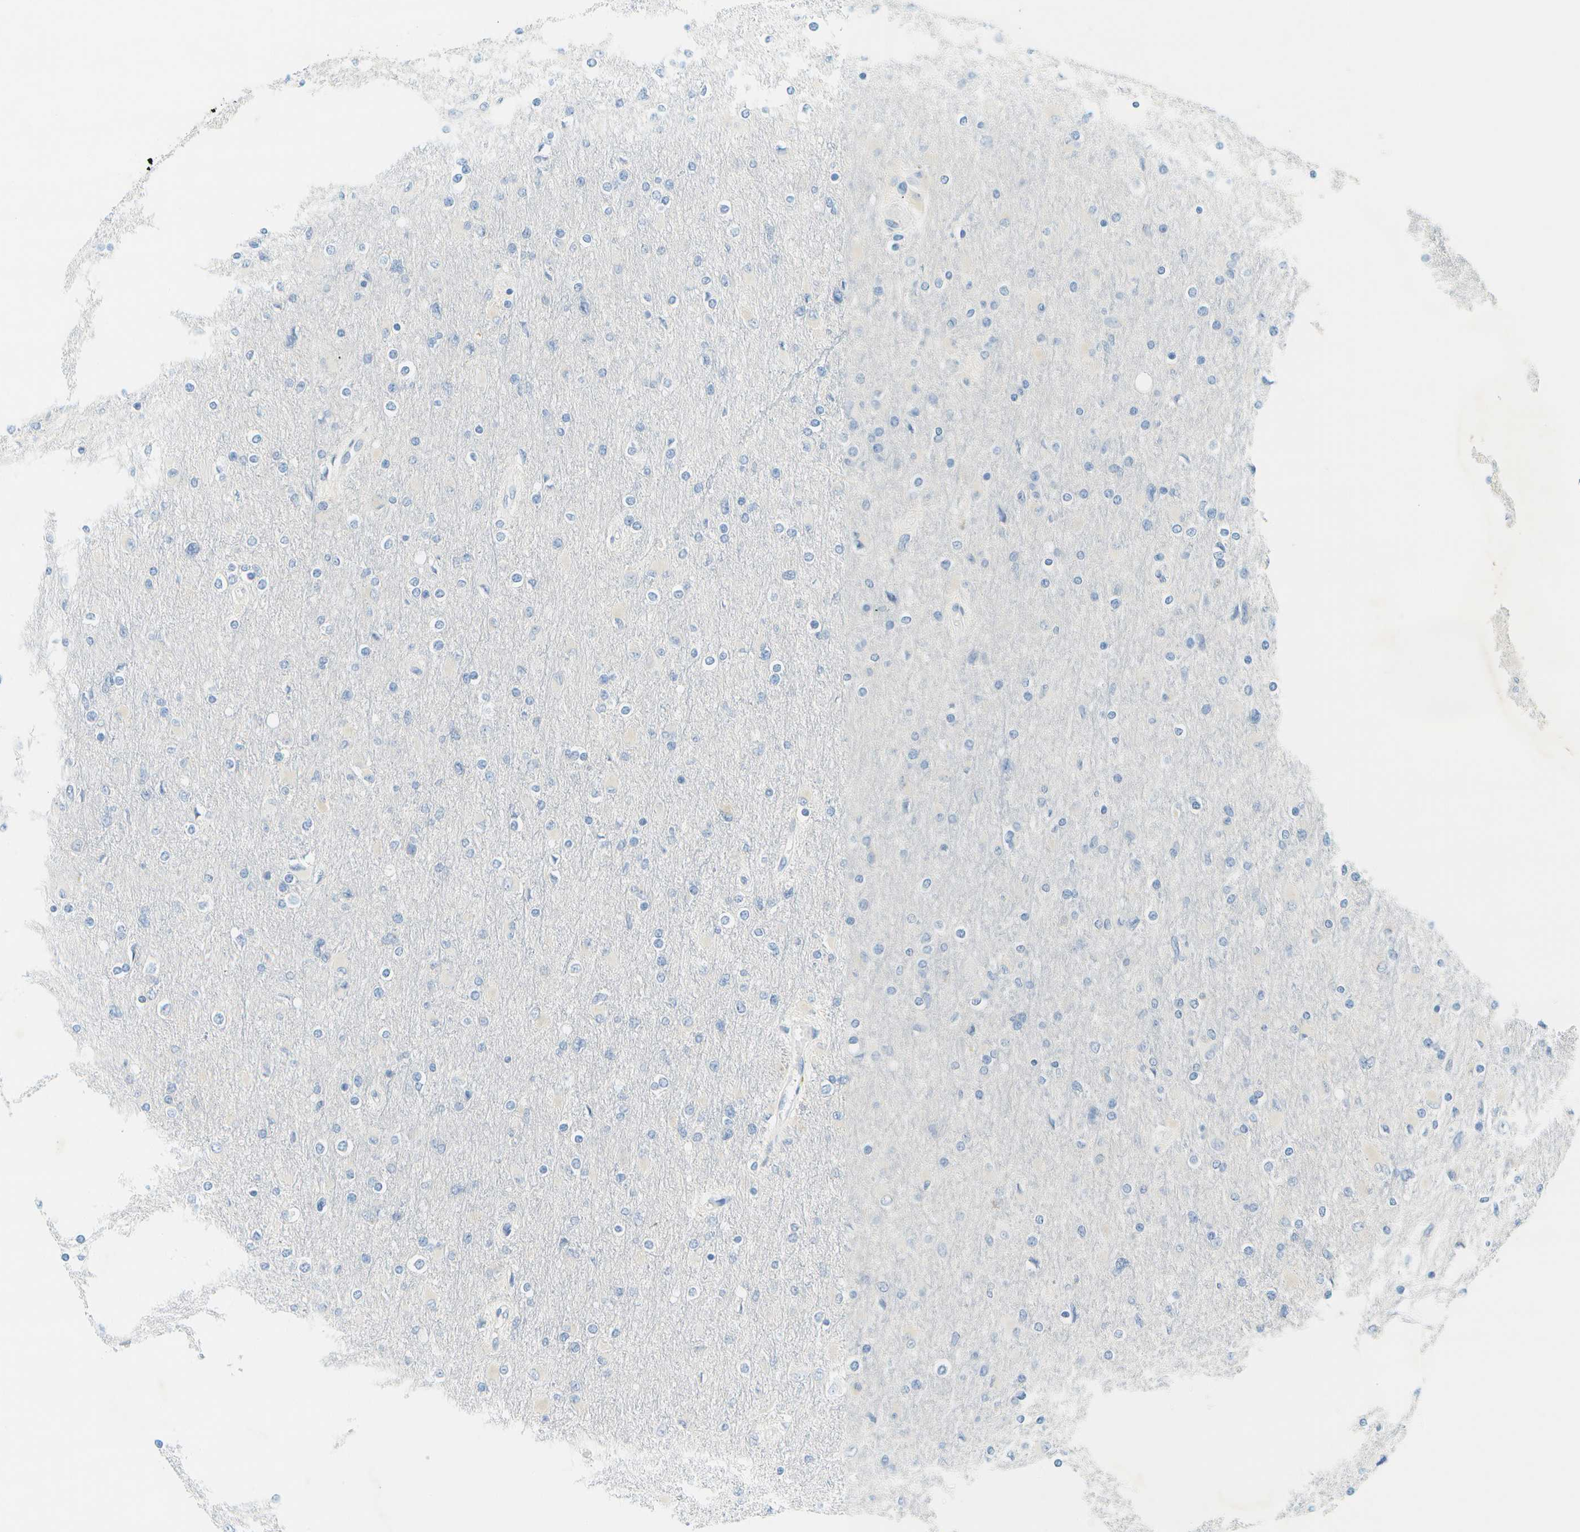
{"staining": {"intensity": "negative", "quantity": "none", "location": "none"}, "tissue": "glioma", "cell_type": "Tumor cells", "image_type": "cancer", "snomed": [{"axis": "morphology", "description": "Glioma, malignant, High grade"}, {"axis": "topography", "description": "Cerebral cortex"}], "caption": "Malignant high-grade glioma stained for a protein using immunohistochemistry (IHC) shows no positivity tumor cells.", "gene": "SMYD5", "patient": {"sex": "female", "age": 36}}